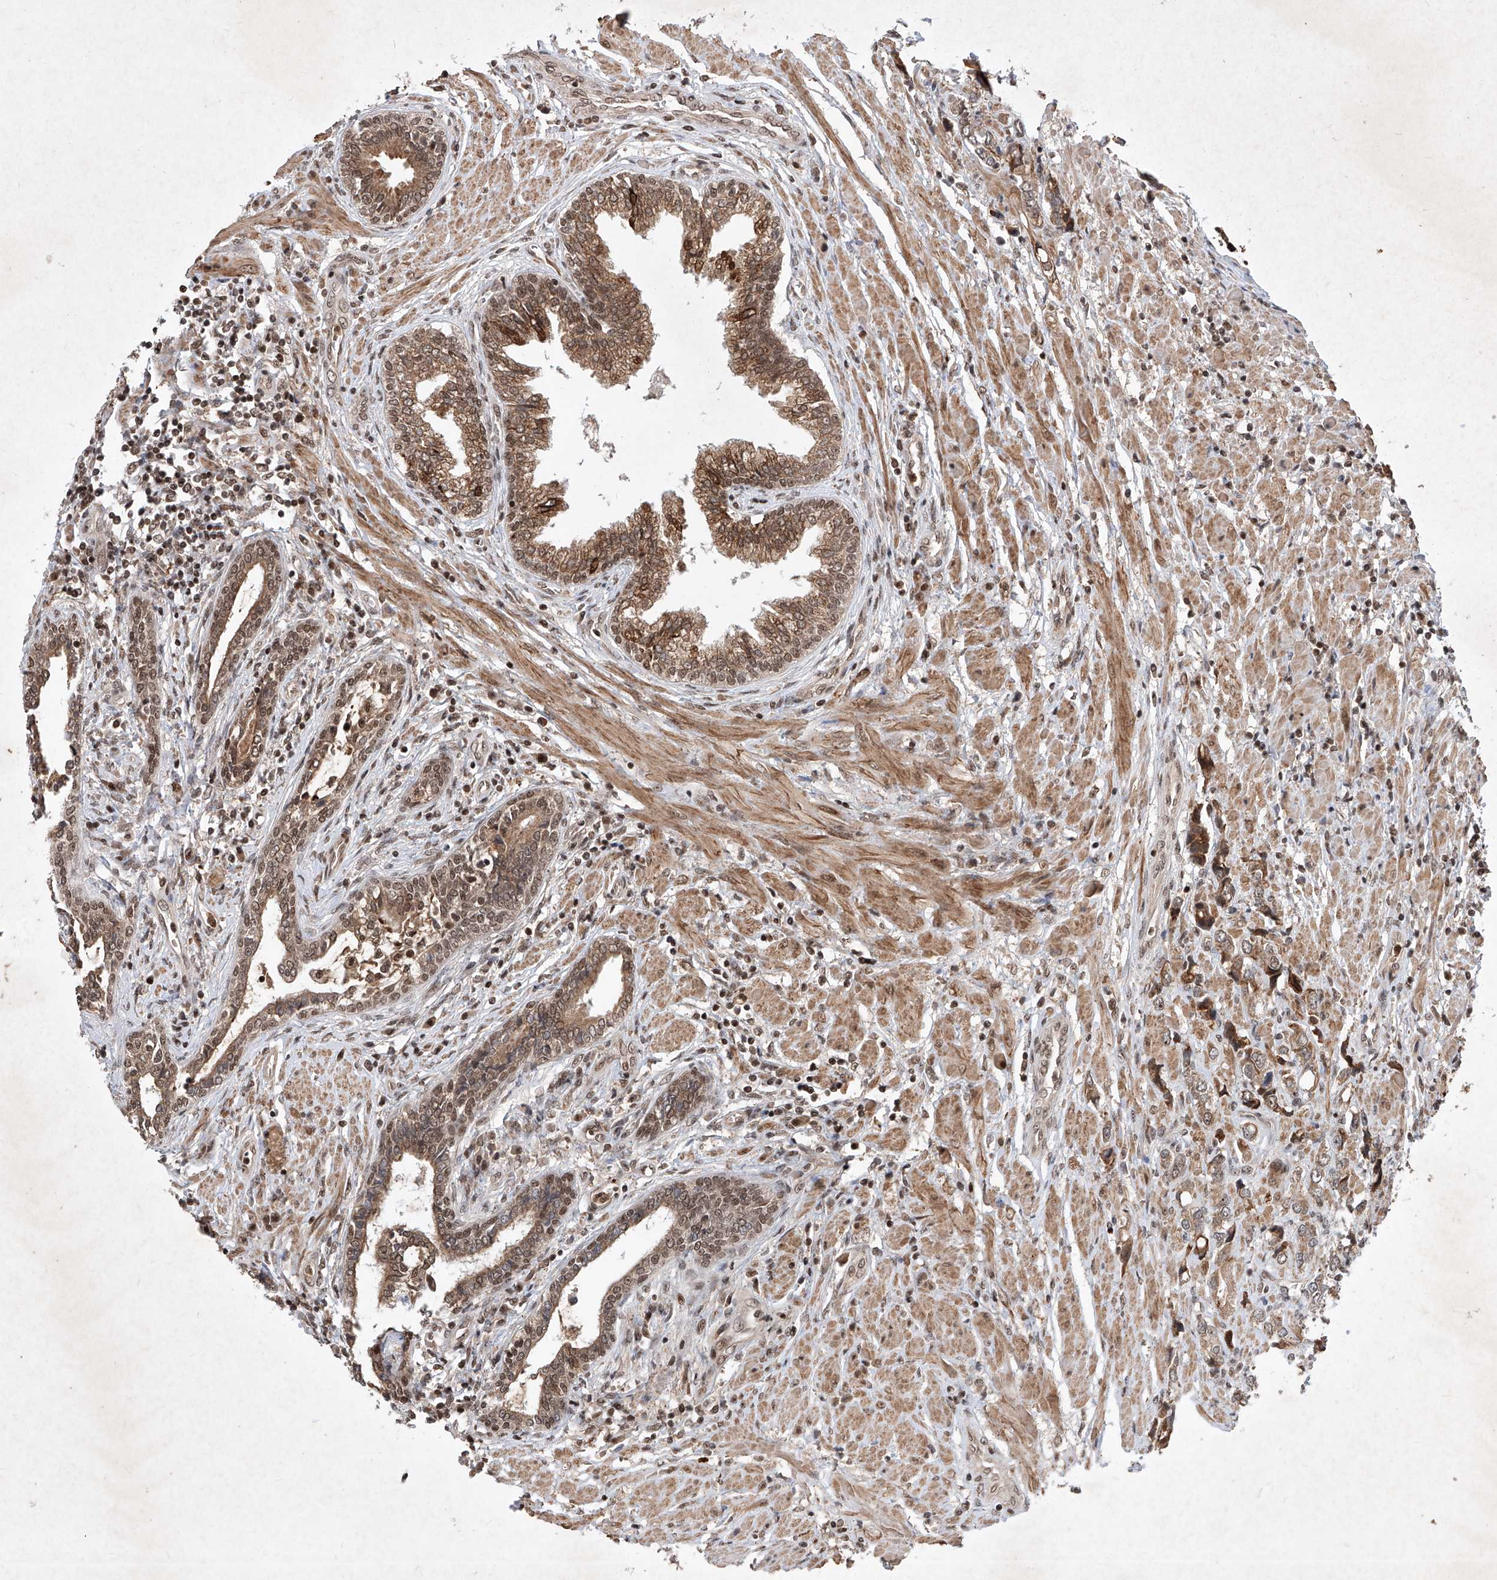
{"staining": {"intensity": "moderate", "quantity": "25%-75%", "location": "cytoplasmic/membranous"}, "tissue": "prostate cancer", "cell_type": "Tumor cells", "image_type": "cancer", "snomed": [{"axis": "morphology", "description": "Adenocarcinoma, High grade"}, {"axis": "topography", "description": "Prostate"}], "caption": "Immunohistochemical staining of prostate cancer (high-grade adenocarcinoma) displays moderate cytoplasmic/membranous protein expression in about 25%-75% of tumor cells.", "gene": "IRF2", "patient": {"sex": "male", "age": 61}}